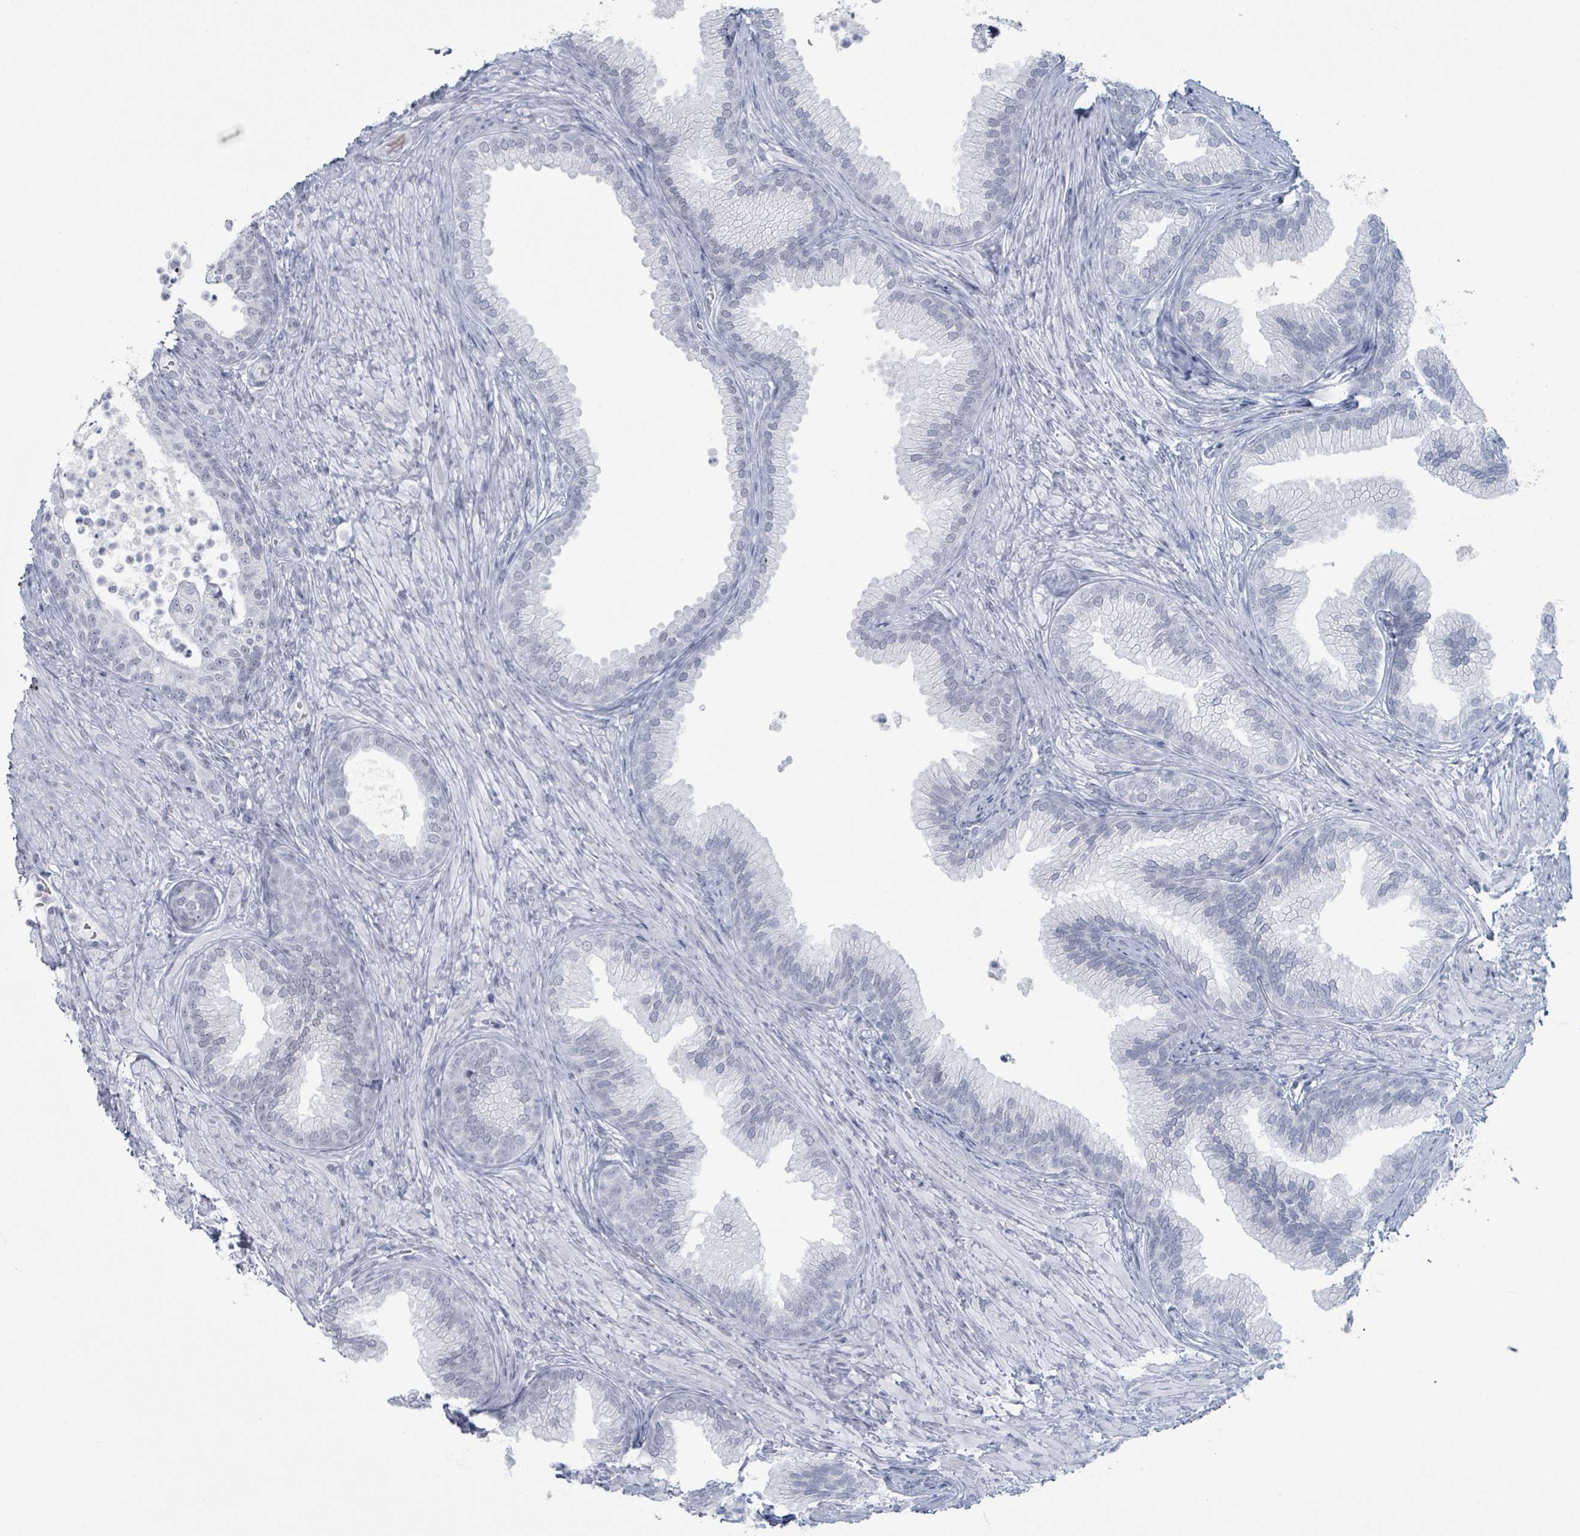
{"staining": {"intensity": "negative", "quantity": "none", "location": "none"}, "tissue": "prostate", "cell_type": "Glandular cells", "image_type": "normal", "snomed": [{"axis": "morphology", "description": "Normal tissue, NOS"}, {"axis": "topography", "description": "Prostate"}], "caption": "This image is of normal prostate stained with immunohistochemistry to label a protein in brown with the nuclei are counter-stained blue. There is no expression in glandular cells.", "gene": "GPR15LG", "patient": {"sex": "male", "age": 76}}